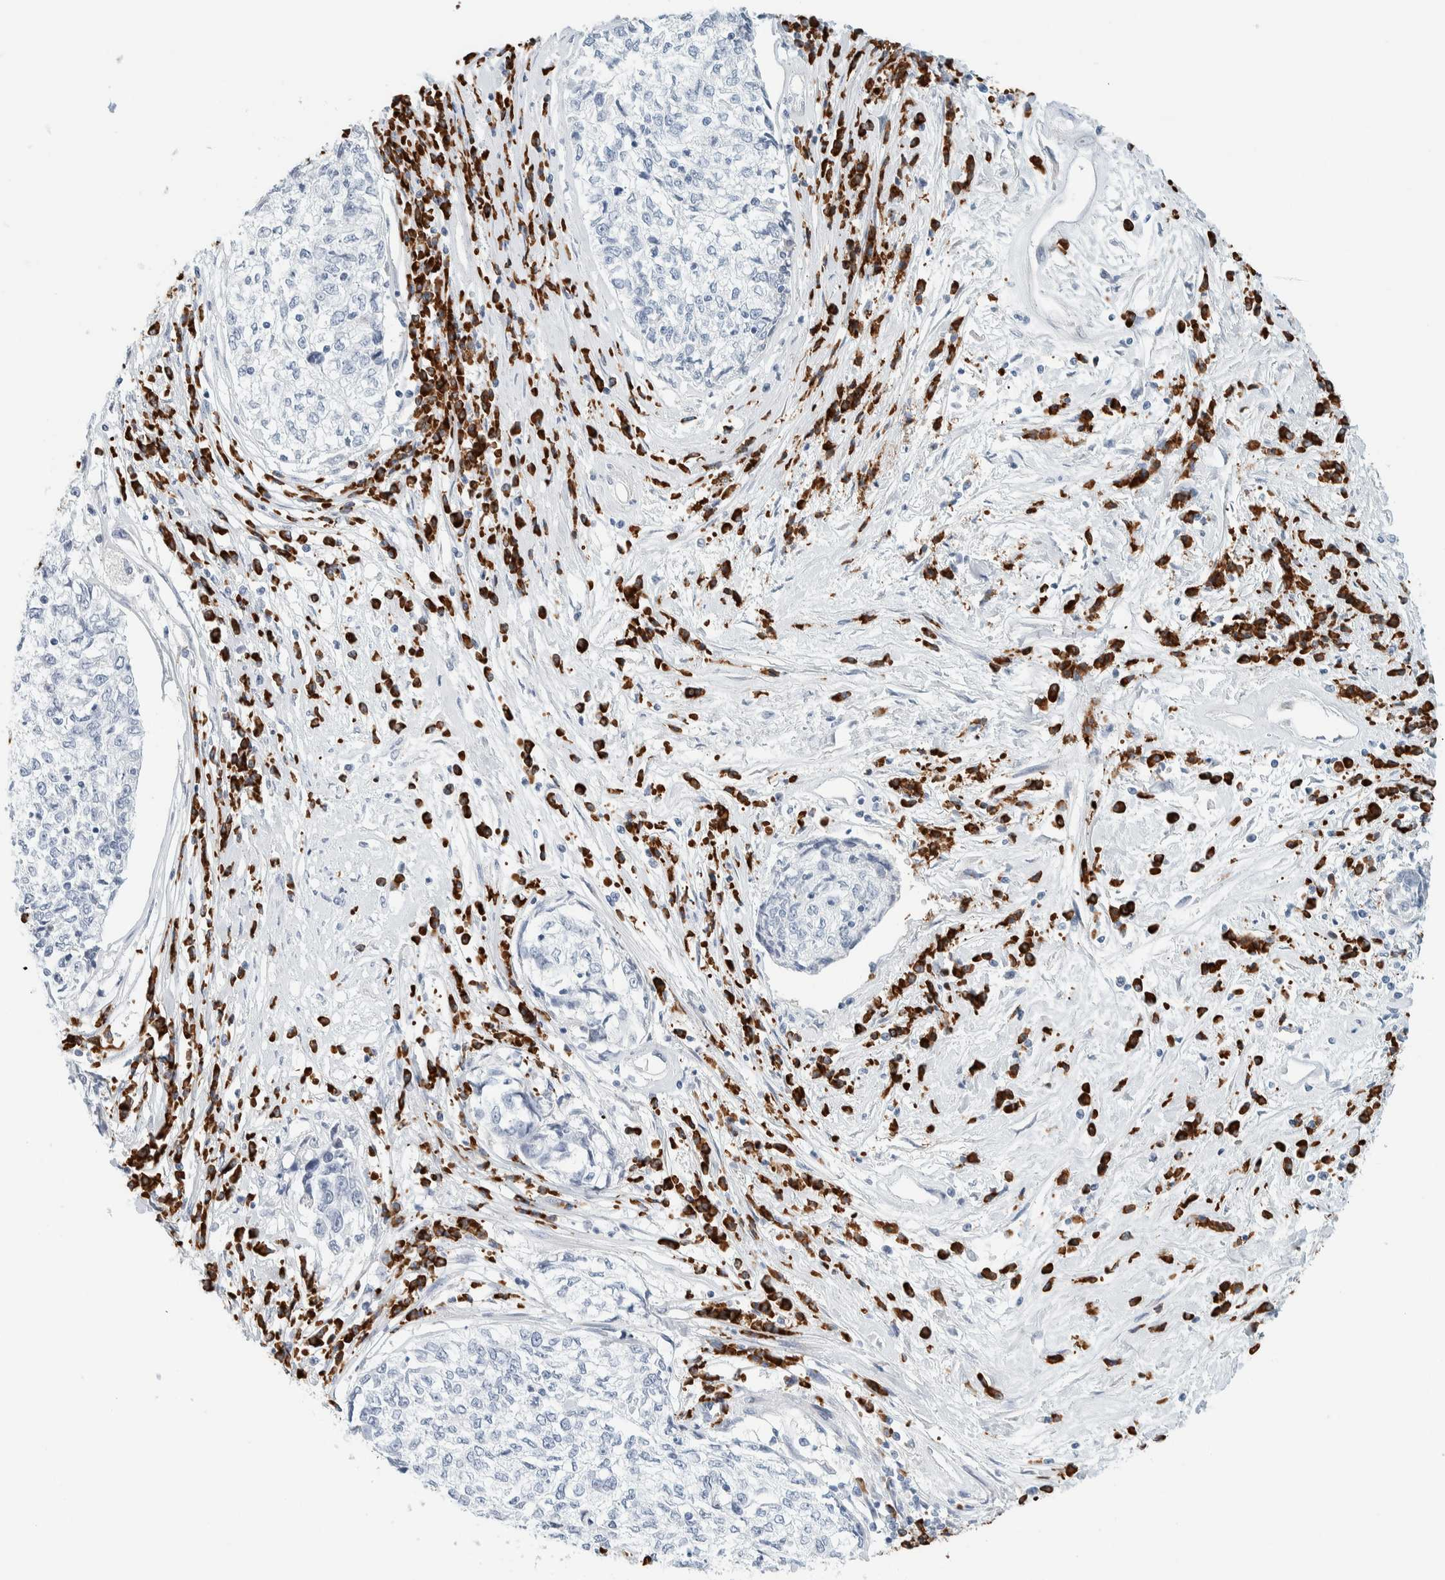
{"staining": {"intensity": "negative", "quantity": "none", "location": "none"}, "tissue": "cervical cancer", "cell_type": "Tumor cells", "image_type": "cancer", "snomed": [{"axis": "morphology", "description": "Squamous cell carcinoma, NOS"}, {"axis": "topography", "description": "Cervix"}], "caption": "IHC photomicrograph of cervical cancer (squamous cell carcinoma) stained for a protein (brown), which shows no expression in tumor cells. (DAB IHC visualized using brightfield microscopy, high magnification).", "gene": "ARHGAP27", "patient": {"sex": "female", "age": 57}}